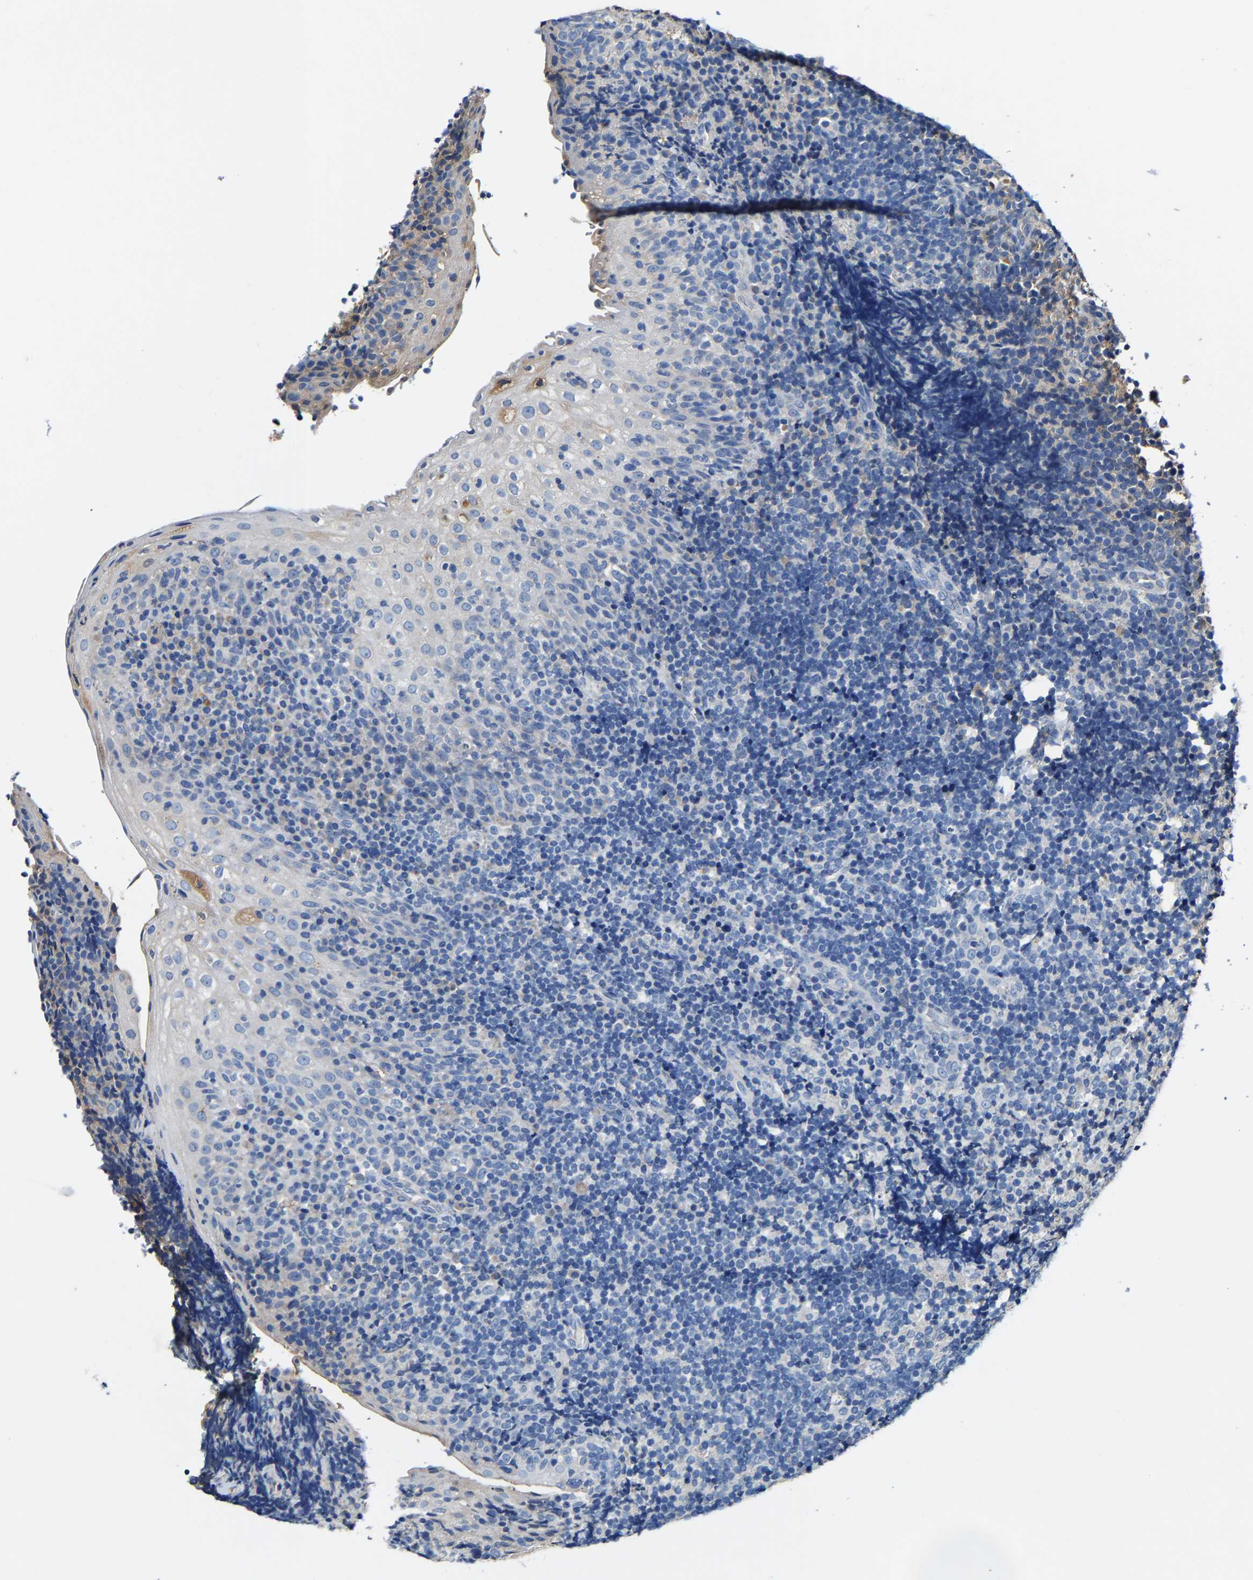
{"staining": {"intensity": "negative", "quantity": "none", "location": "none"}, "tissue": "tonsil", "cell_type": "Germinal center cells", "image_type": "normal", "snomed": [{"axis": "morphology", "description": "Normal tissue, NOS"}, {"axis": "topography", "description": "Tonsil"}], "caption": "Immunohistochemistry (IHC) of benign human tonsil shows no positivity in germinal center cells. (DAB (3,3'-diaminobenzidine) IHC, high magnification).", "gene": "SLC25A25", "patient": {"sex": "male", "age": 37}}